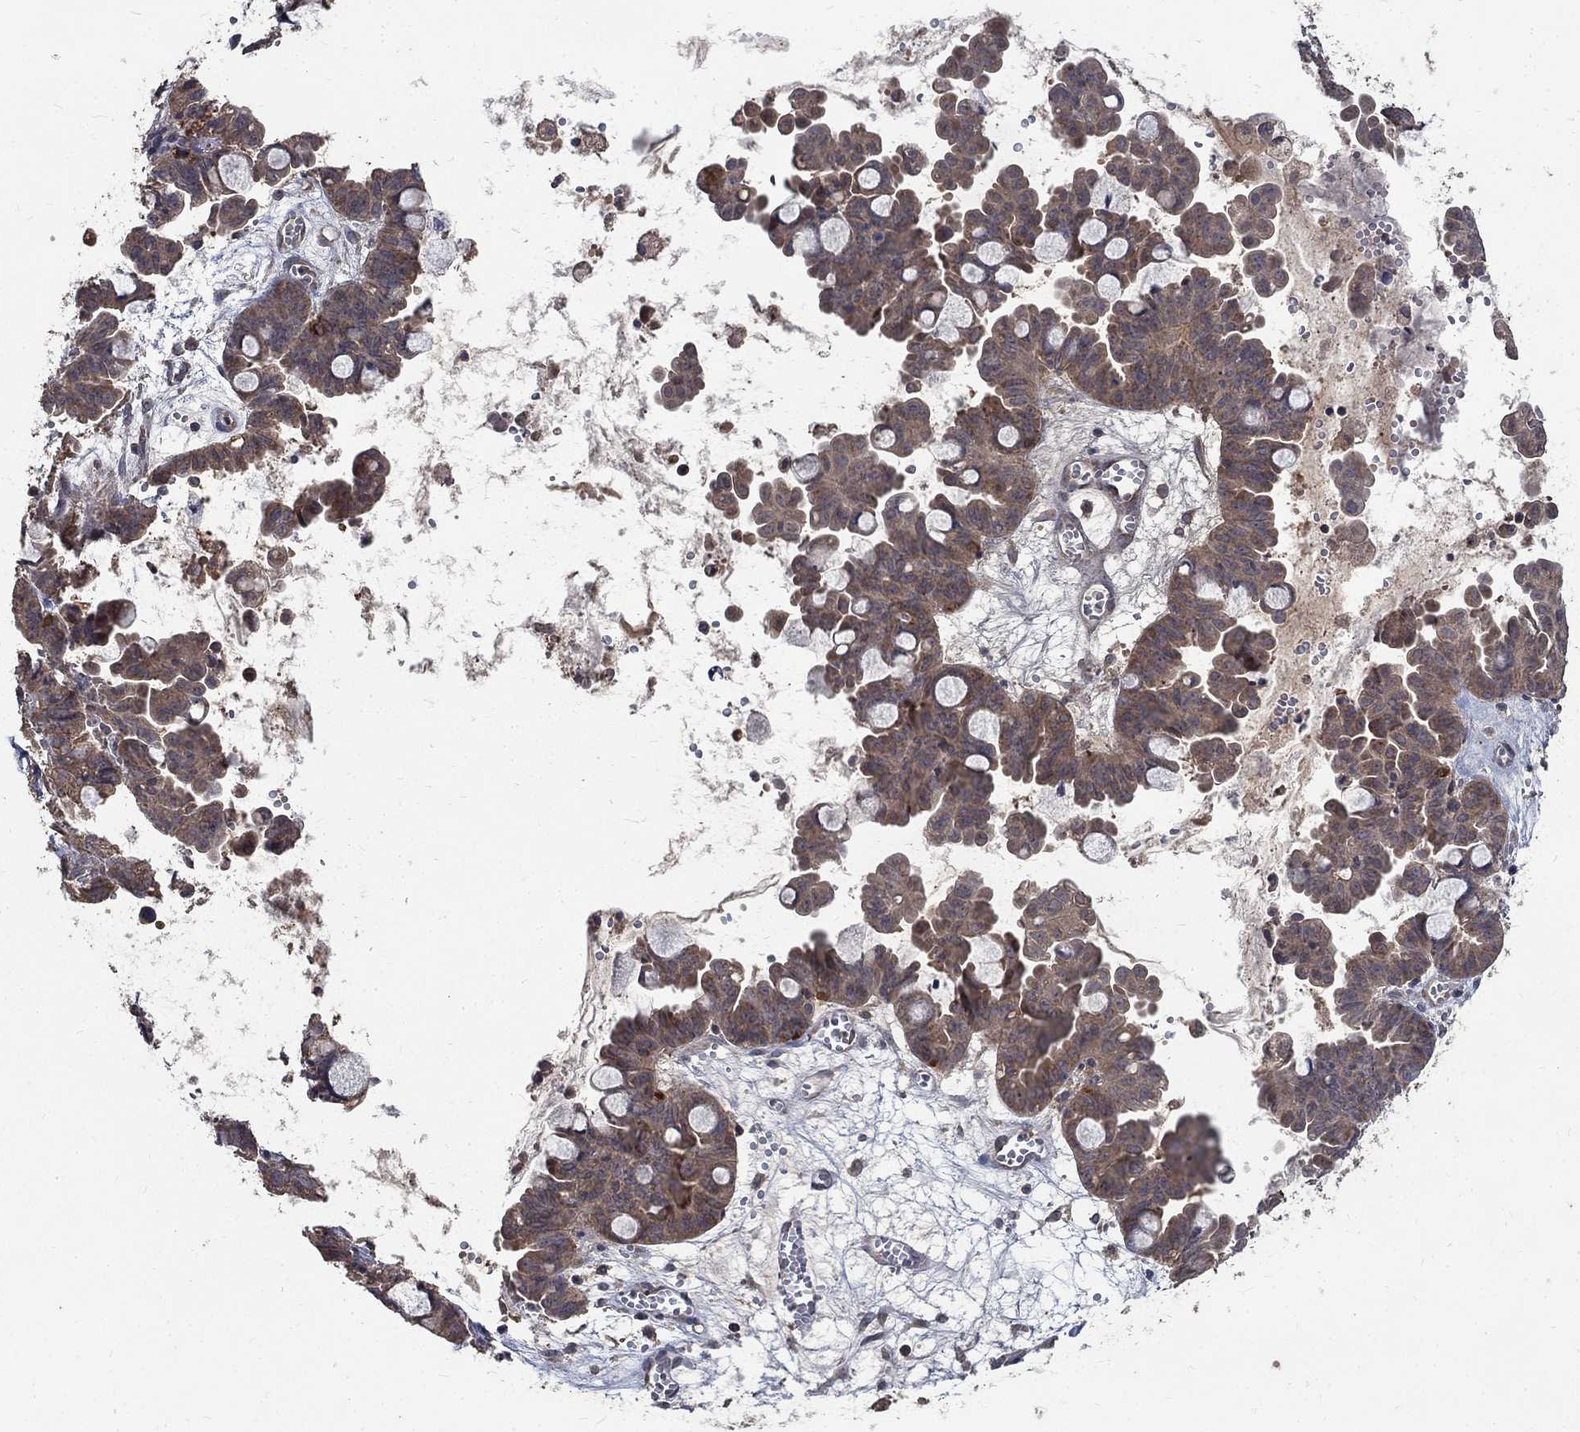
{"staining": {"intensity": "weak", "quantity": ">75%", "location": "cytoplasmic/membranous"}, "tissue": "ovarian cancer", "cell_type": "Tumor cells", "image_type": "cancer", "snomed": [{"axis": "morphology", "description": "Cystadenocarcinoma, mucinous, NOS"}, {"axis": "topography", "description": "Ovary"}], "caption": "Tumor cells exhibit low levels of weak cytoplasmic/membranous positivity in approximately >75% of cells in human ovarian mucinous cystadenocarcinoma. (Brightfield microscopy of DAB IHC at high magnification).", "gene": "C17orf75", "patient": {"sex": "female", "age": 63}}